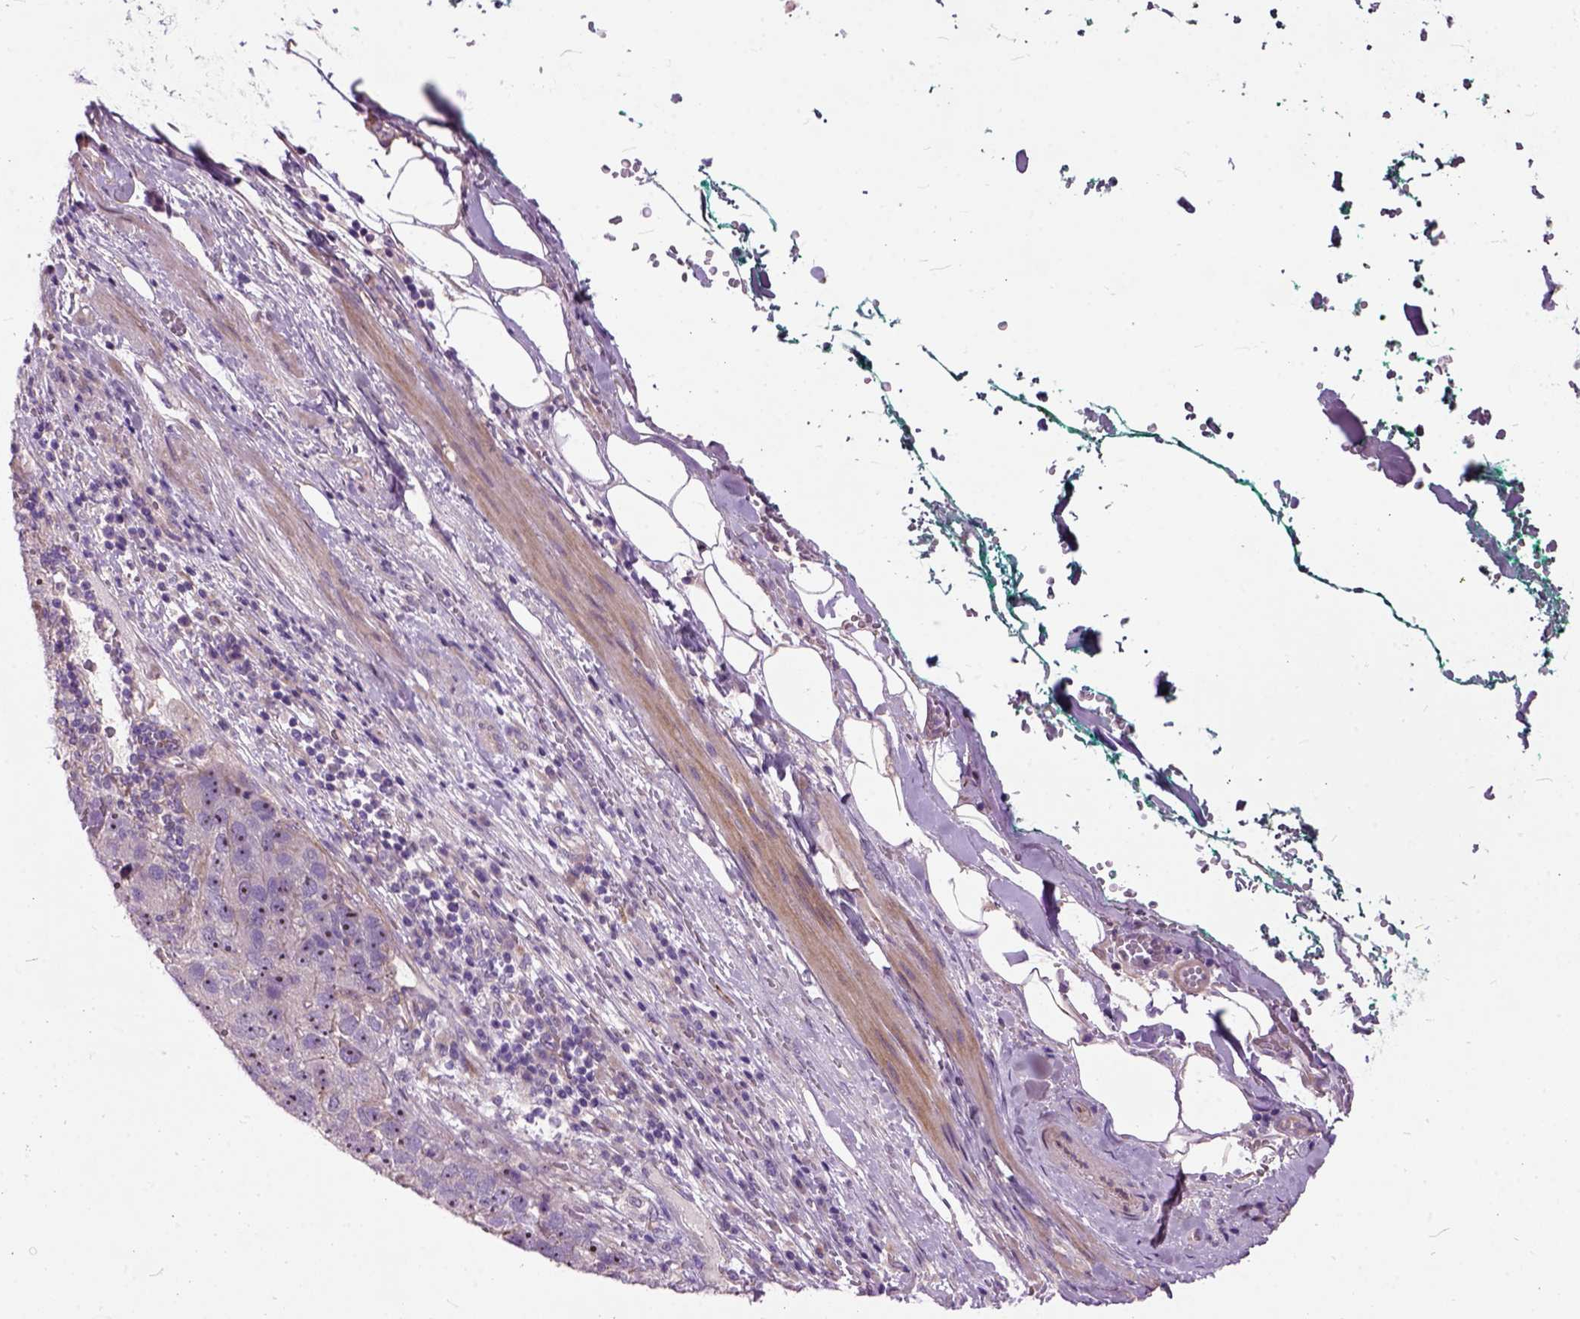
{"staining": {"intensity": "moderate", "quantity": ">75%", "location": "nuclear"}, "tissue": "pancreatic cancer", "cell_type": "Tumor cells", "image_type": "cancer", "snomed": [{"axis": "morphology", "description": "Adenocarcinoma, NOS"}, {"axis": "topography", "description": "Pancreas"}], "caption": "Tumor cells exhibit medium levels of moderate nuclear staining in approximately >75% of cells in pancreatic adenocarcinoma.", "gene": "MAPT", "patient": {"sex": "female", "age": 61}}